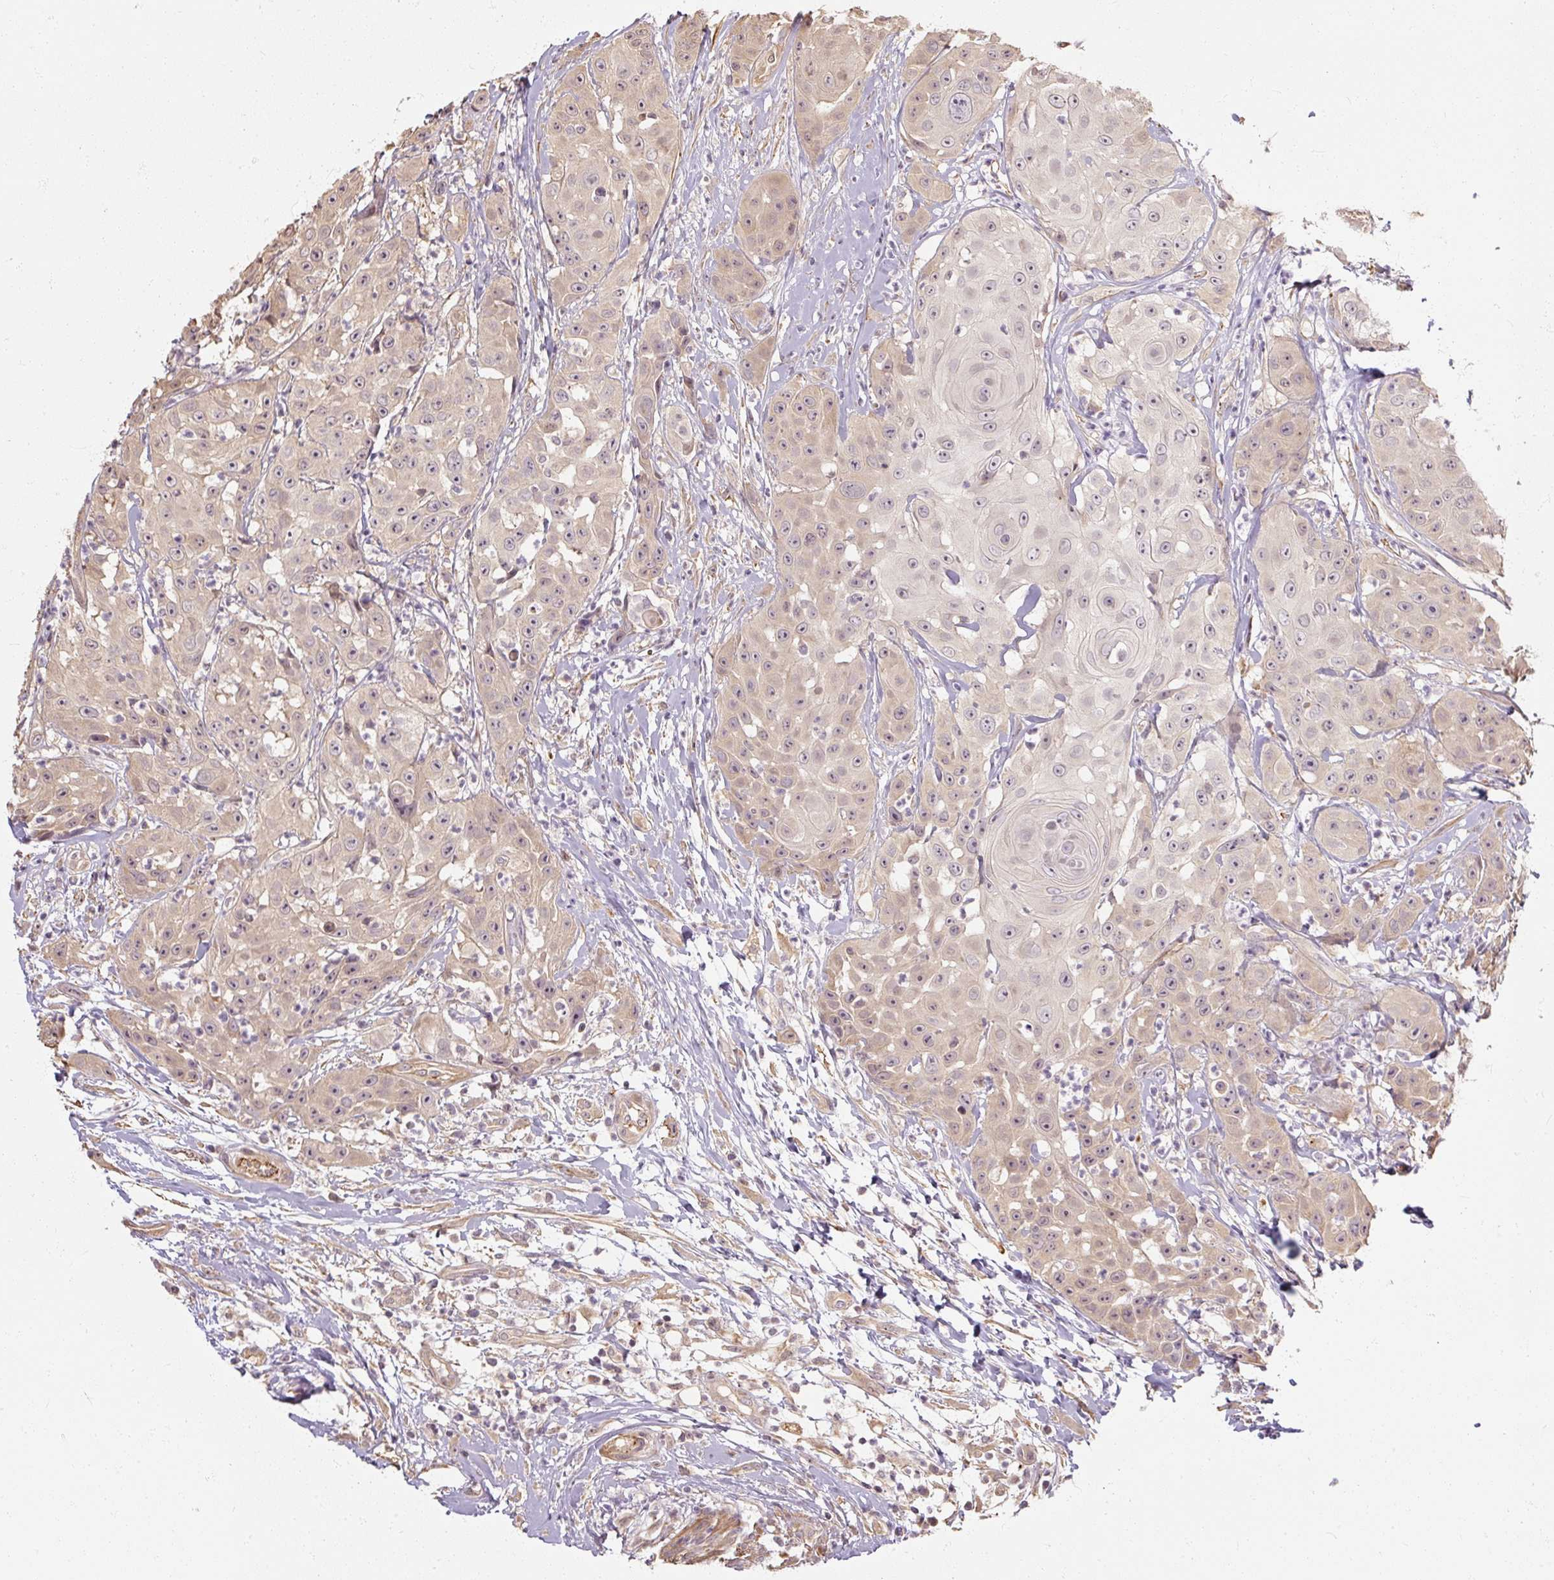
{"staining": {"intensity": "weak", "quantity": "<25%", "location": "nuclear"}, "tissue": "head and neck cancer", "cell_type": "Tumor cells", "image_type": "cancer", "snomed": [{"axis": "morphology", "description": "Squamous cell carcinoma, NOS"}, {"axis": "topography", "description": "Head-Neck"}], "caption": "Human head and neck squamous cell carcinoma stained for a protein using IHC shows no positivity in tumor cells.", "gene": "RB1CC1", "patient": {"sex": "male", "age": 83}}